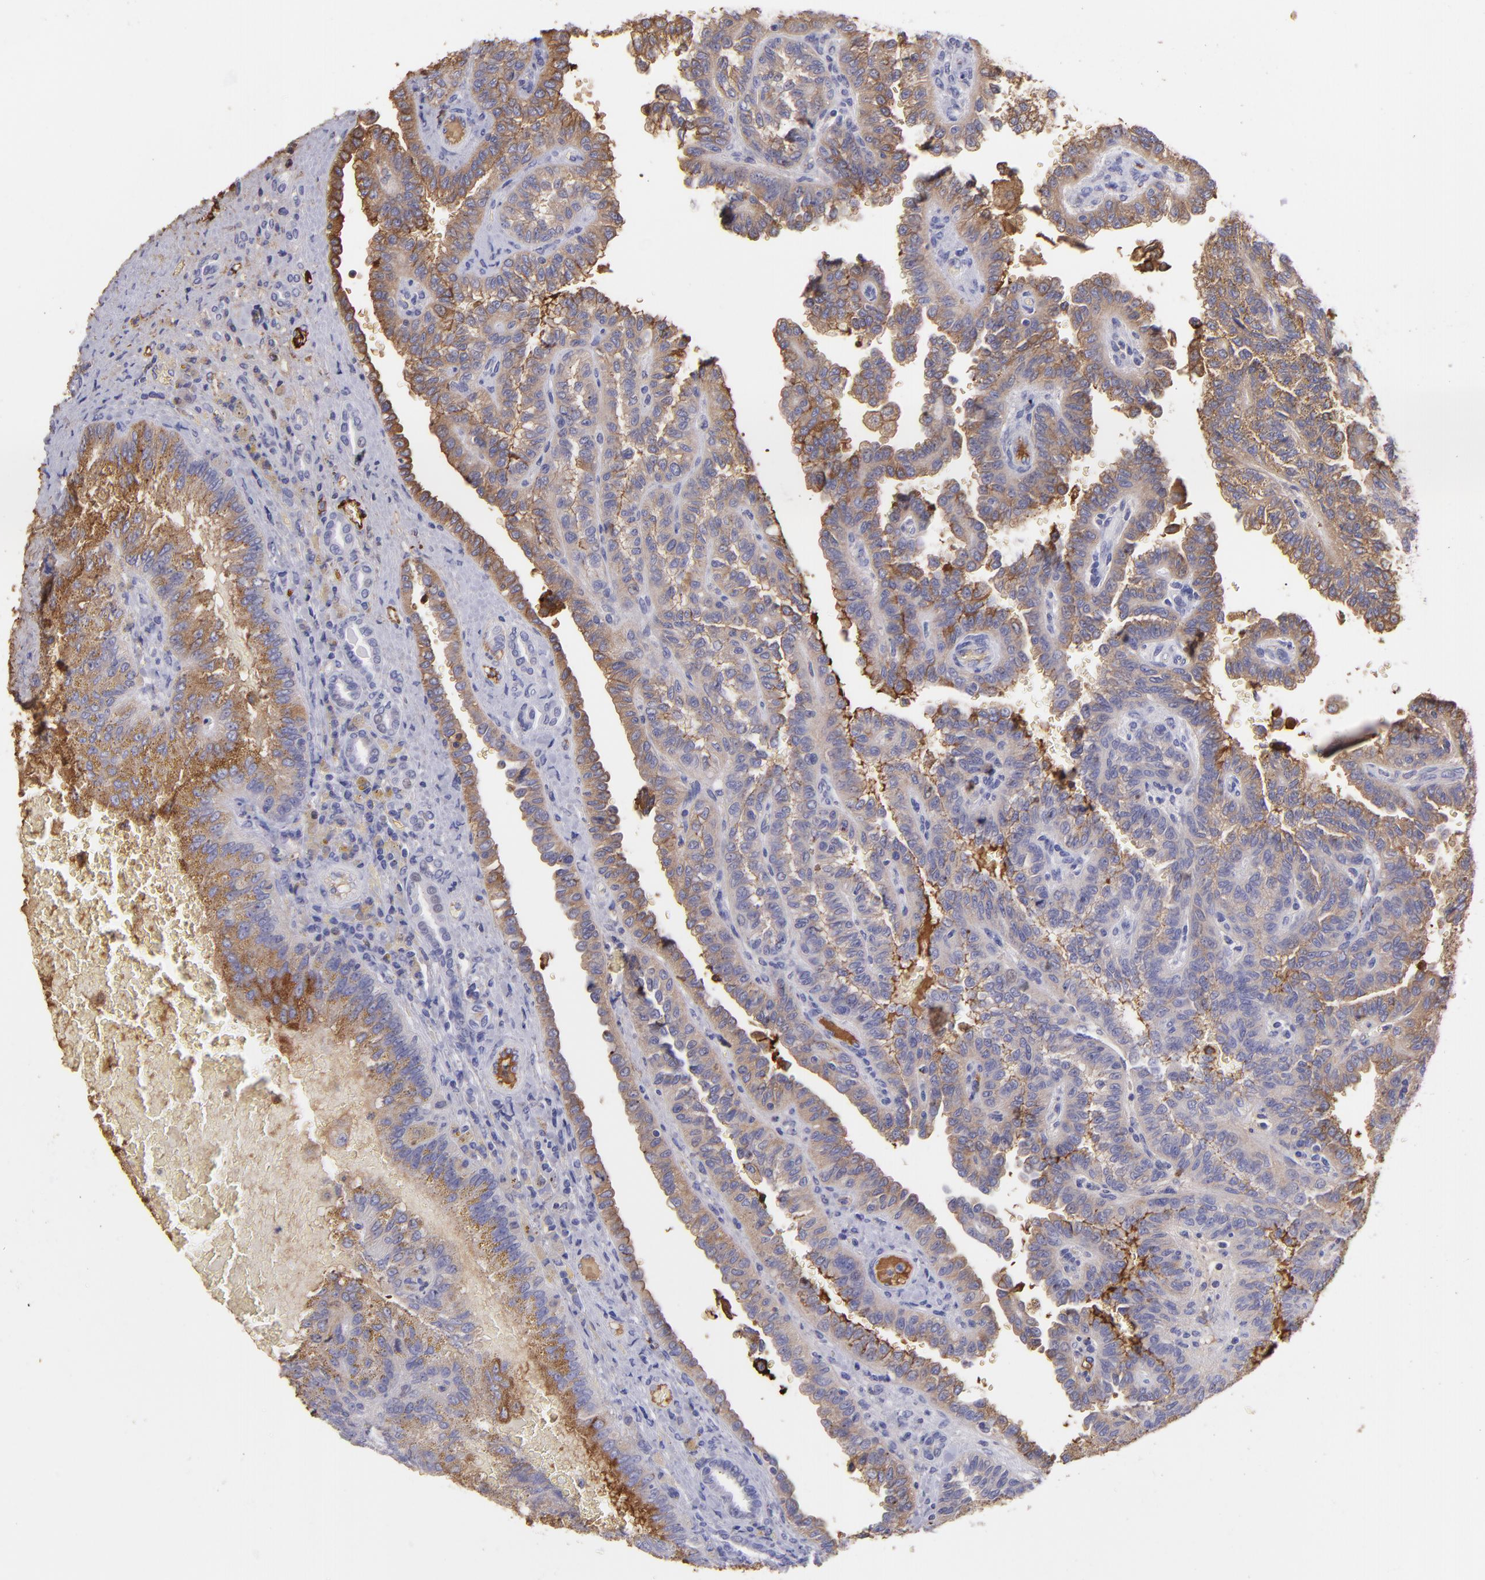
{"staining": {"intensity": "moderate", "quantity": ">75%", "location": "cytoplasmic/membranous"}, "tissue": "renal cancer", "cell_type": "Tumor cells", "image_type": "cancer", "snomed": [{"axis": "morphology", "description": "Inflammation, NOS"}, {"axis": "morphology", "description": "Adenocarcinoma, NOS"}, {"axis": "topography", "description": "Kidney"}], "caption": "A photomicrograph of renal cancer (adenocarcinoma) stained for a protein demonstrates moderate cytoplasmic/membranous brown staining in tumor cells.", "gene": "FGB", "patient": {"sex": "male", "age": 68}}